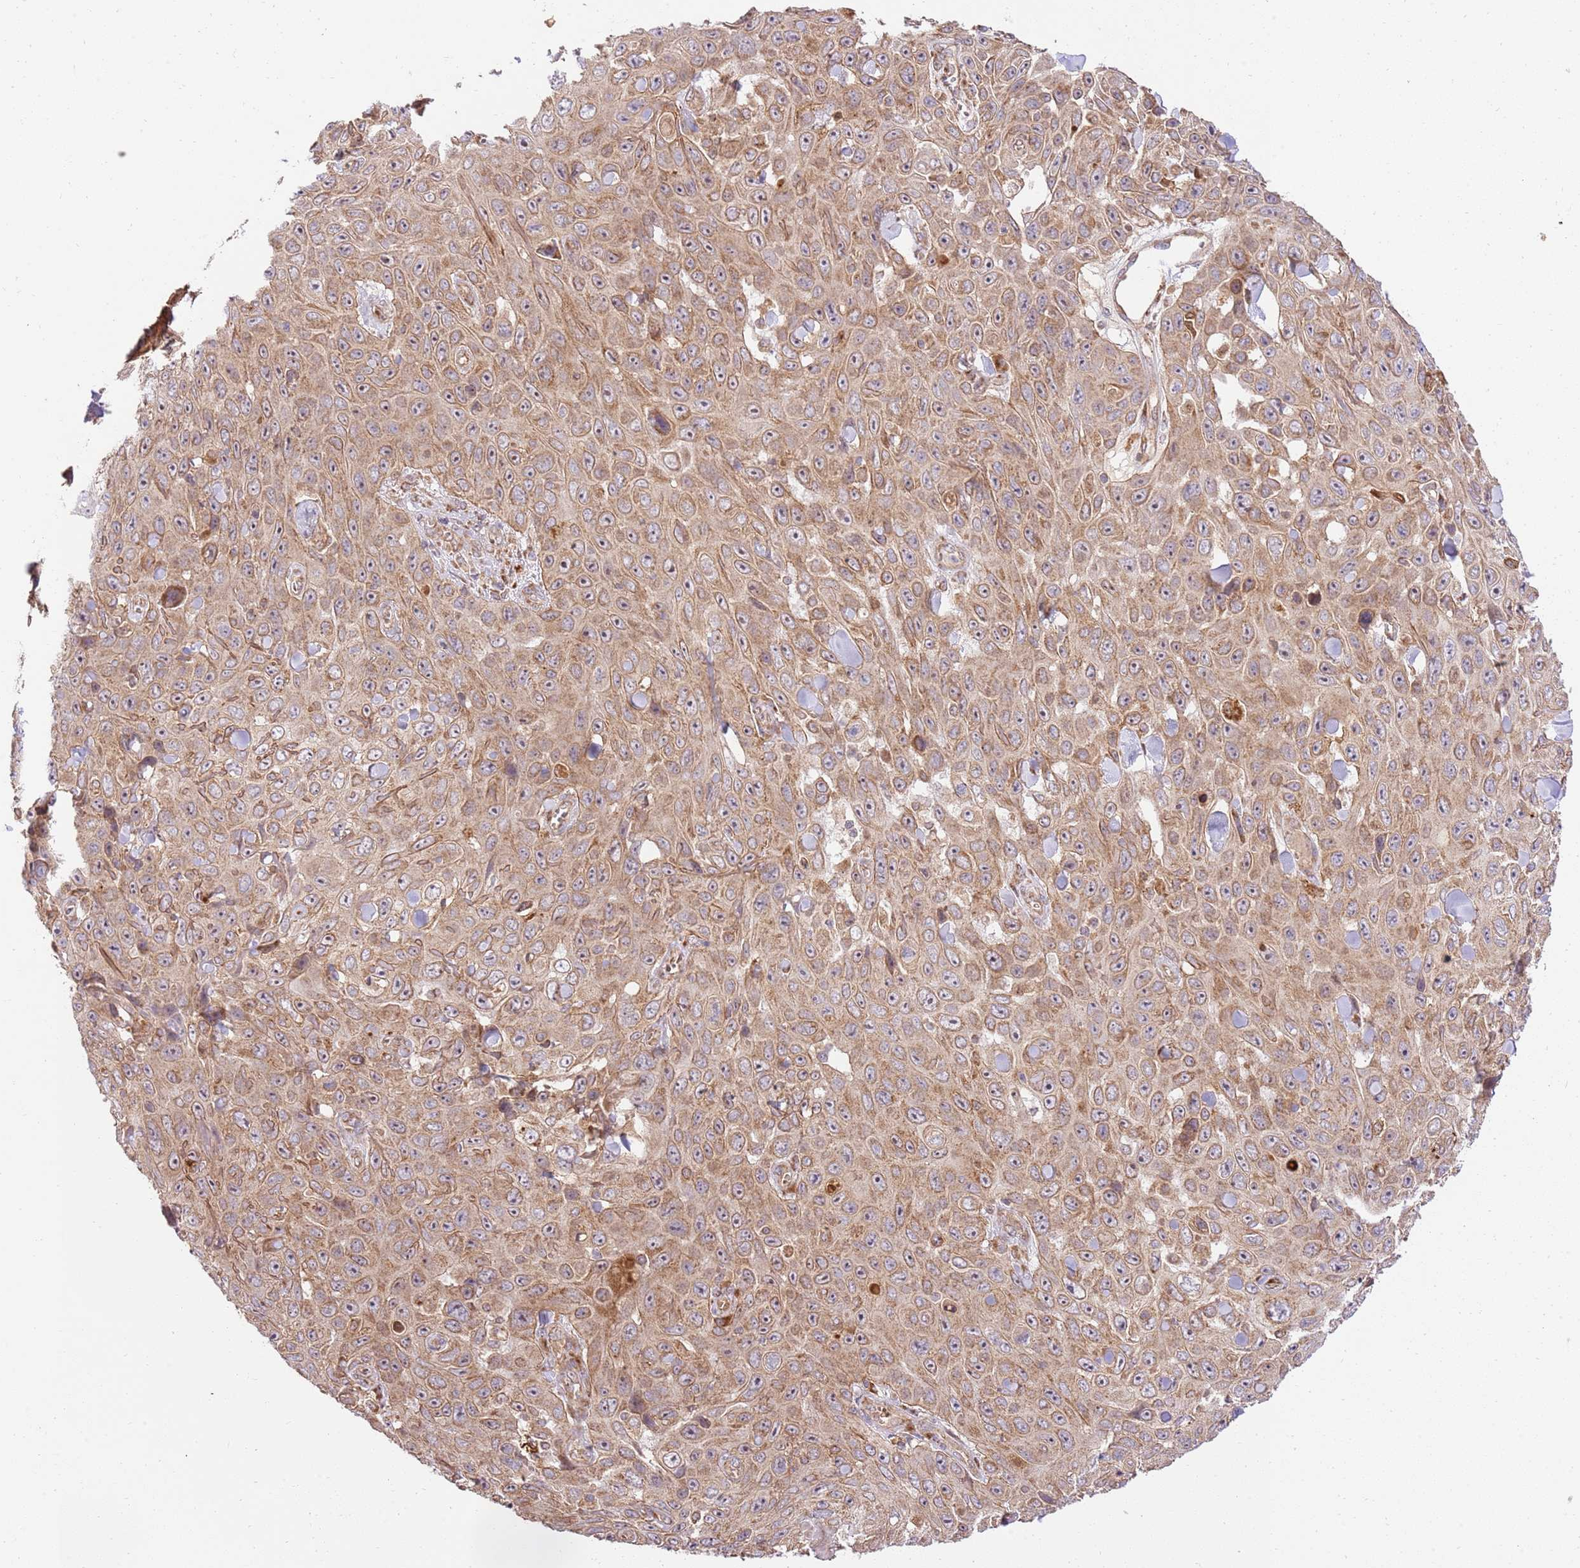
{"staining": {"intensity": "moderate", "quantity": ">75%", "location": "cytoplasmic/membranous"}, "tissue": "skin cancer", "cell_type": "Tumor cells", "image_type": "cancer", "snomed": [{"axis": "morphology", "description": "Squamous cell carcinoma, NOS"}, {"axis": "topography", "description": "Skin"}], "caption": "IHC photomicrograph of human skin cancer (squamous cell carcinoma) stained for a protein (brown), which reveals medium levels of moderate cytoplasmic/membranous staining in approximately >75% of tumor cells.", "gene": "SPATA2L", "patient": {"sex": "male", "age": 82}}